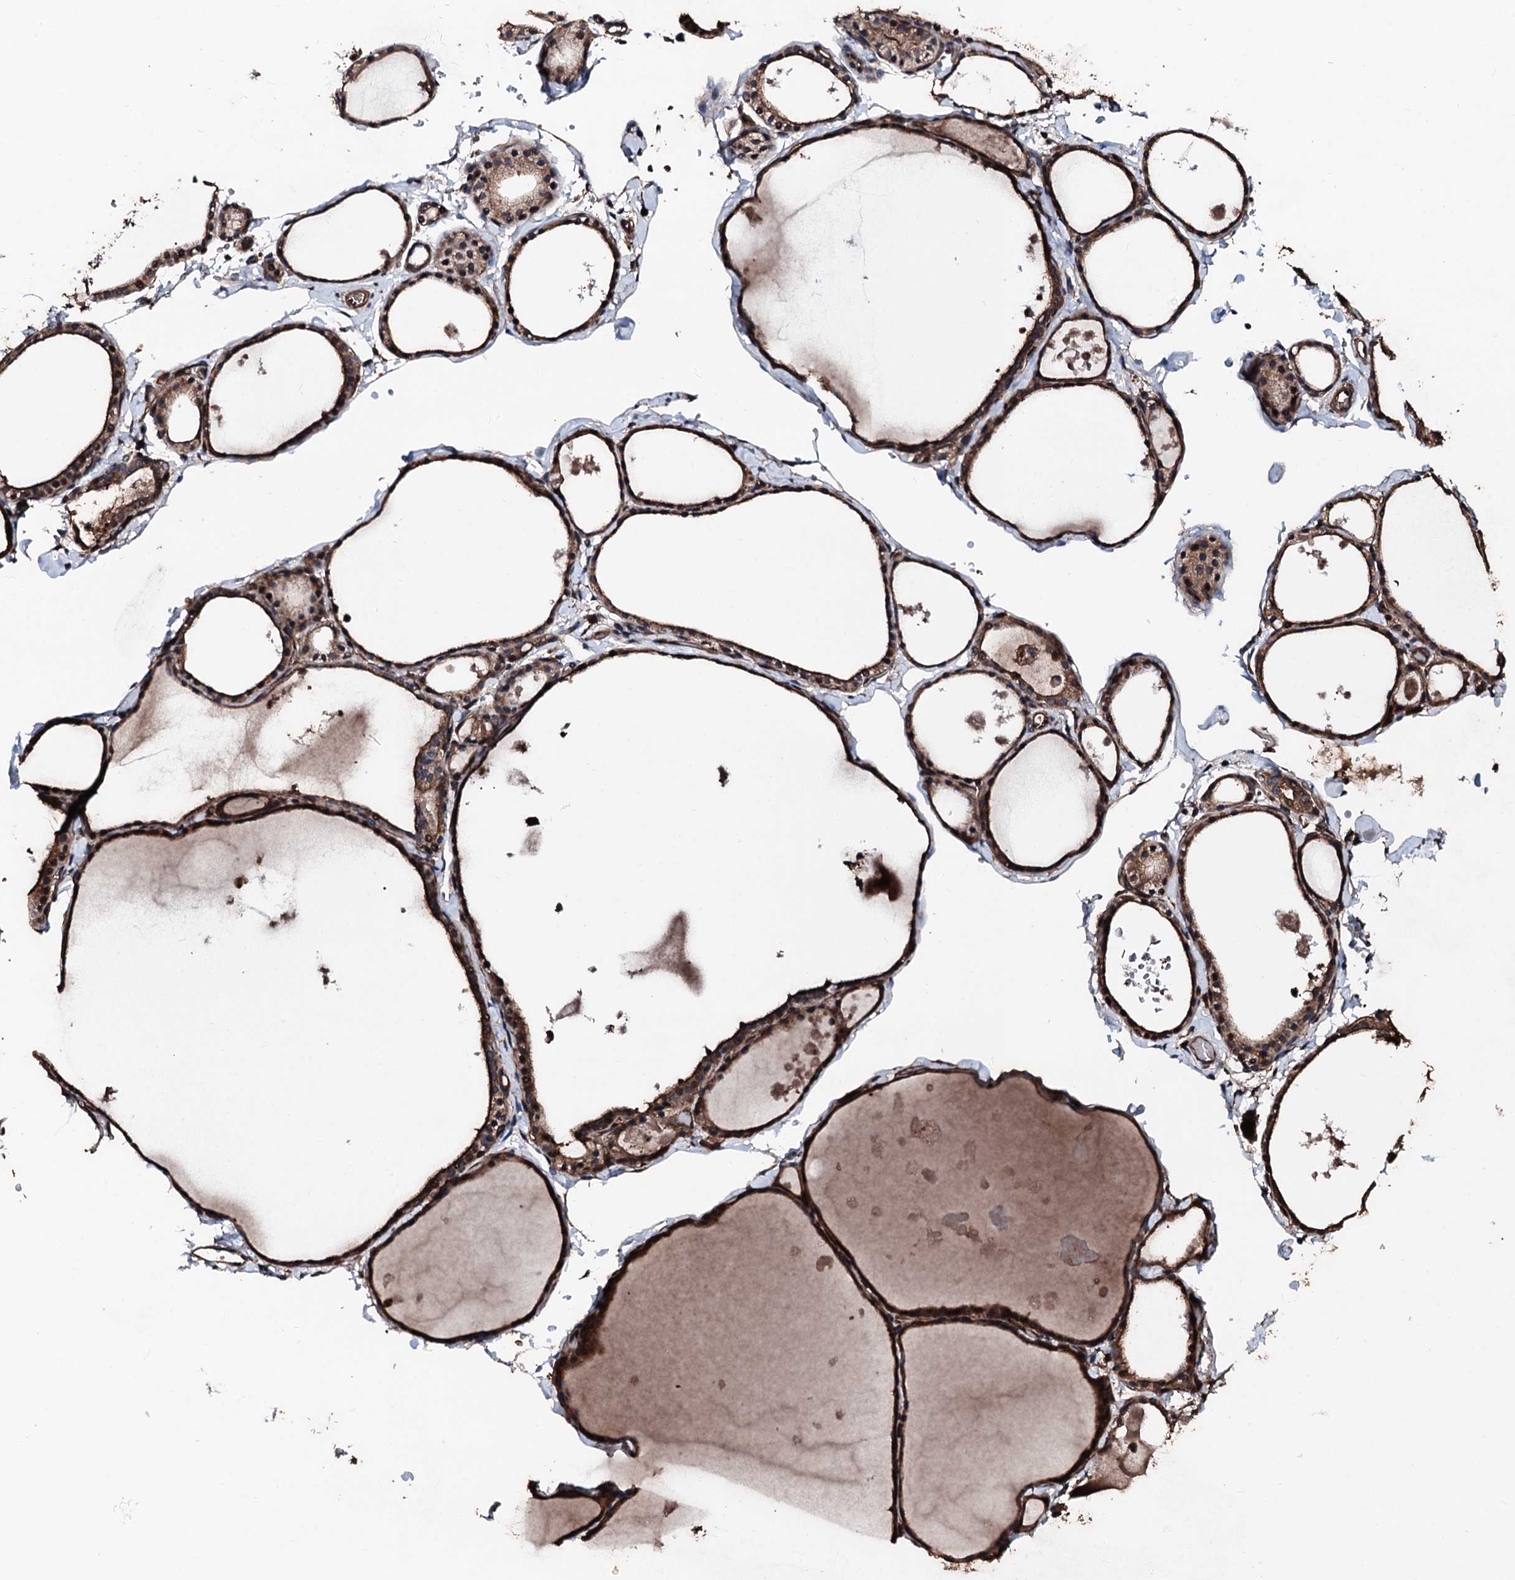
{"staining": {"intensity": "moderate", "quantity": ">75%", "location": "cytoplasmic/membranous"}, "tissue": "thyroid gland", "cell_type": "Glandular cells", "image_type": "normal", "snomed": [{"axis": "morphology", "description": "Normal tissue, NOS"}, {"axis": "topography", "description": "Thyroid gland"}], "caption": "Protein expression analysis of benign thyroid gland reveals moderate cytoplasmic/membranous staining in approximately >75% of glandular cells.", "gene": "KIF18A", "patient": {"sex": "male", "age": 56}}